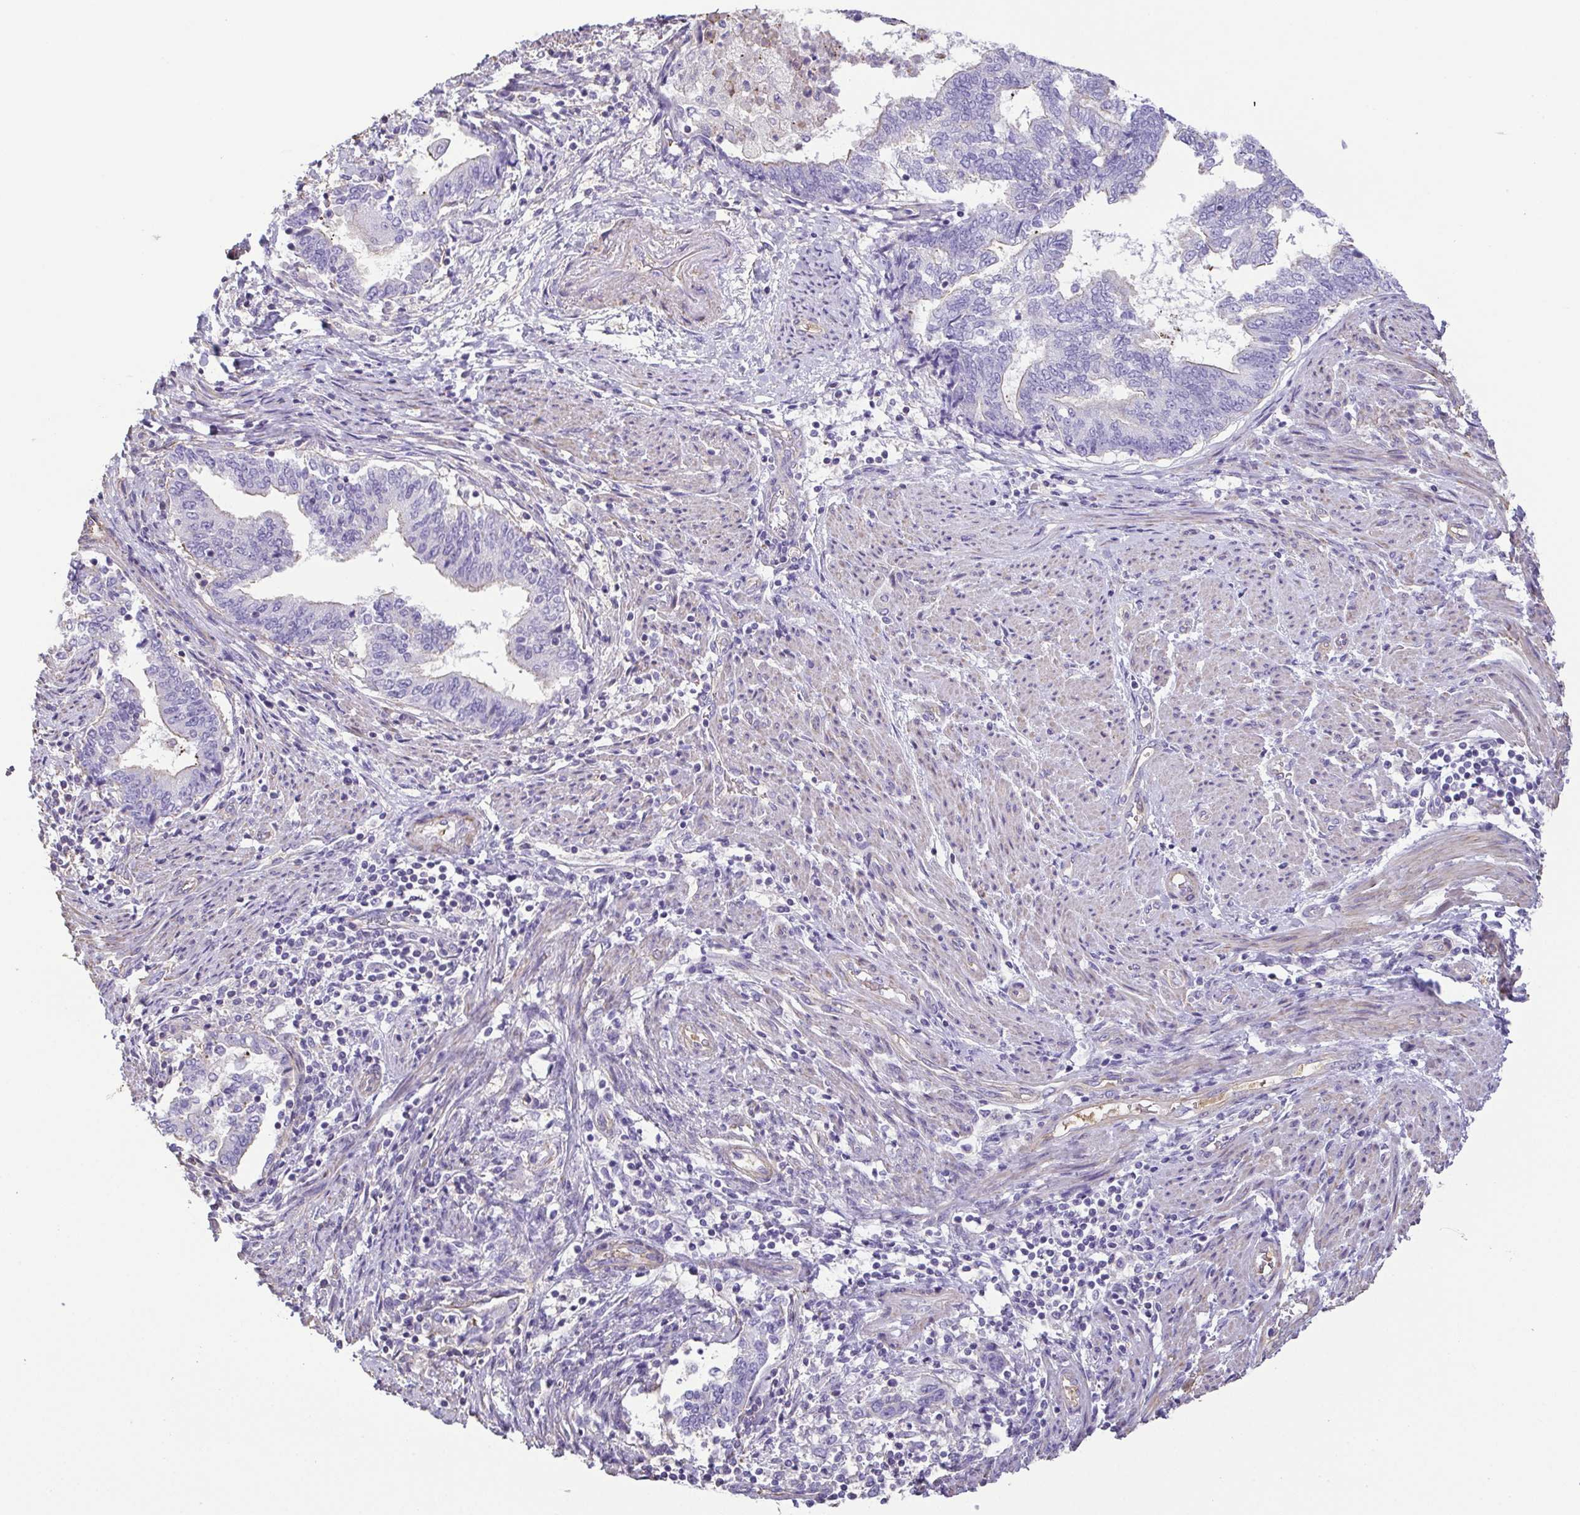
{"staining": {"intensity": "negative", "quantity": "none", "location": "none"}, "tissue": "endometrial cancer", "cell_type": "Tumor cells", "image_type": "cancer", "snomed": [{"axis": "morphology", "description": "Adenocarcinoma, NOS"}, {"axis": "topography", "description": "Endometrium"}], "caption": "Immunohistochemistry histopathology image of human endometrial cancer stained for a protein (brown), which displays no positivity in tumor cells. The staining was performed using DAB to visualize the protein expression in brown, while the nuclei were stained in blue with hematoxylin (Magnification: 20x).", "gene": "MYL6", "patient": {"sex": "female", "age": 65}}